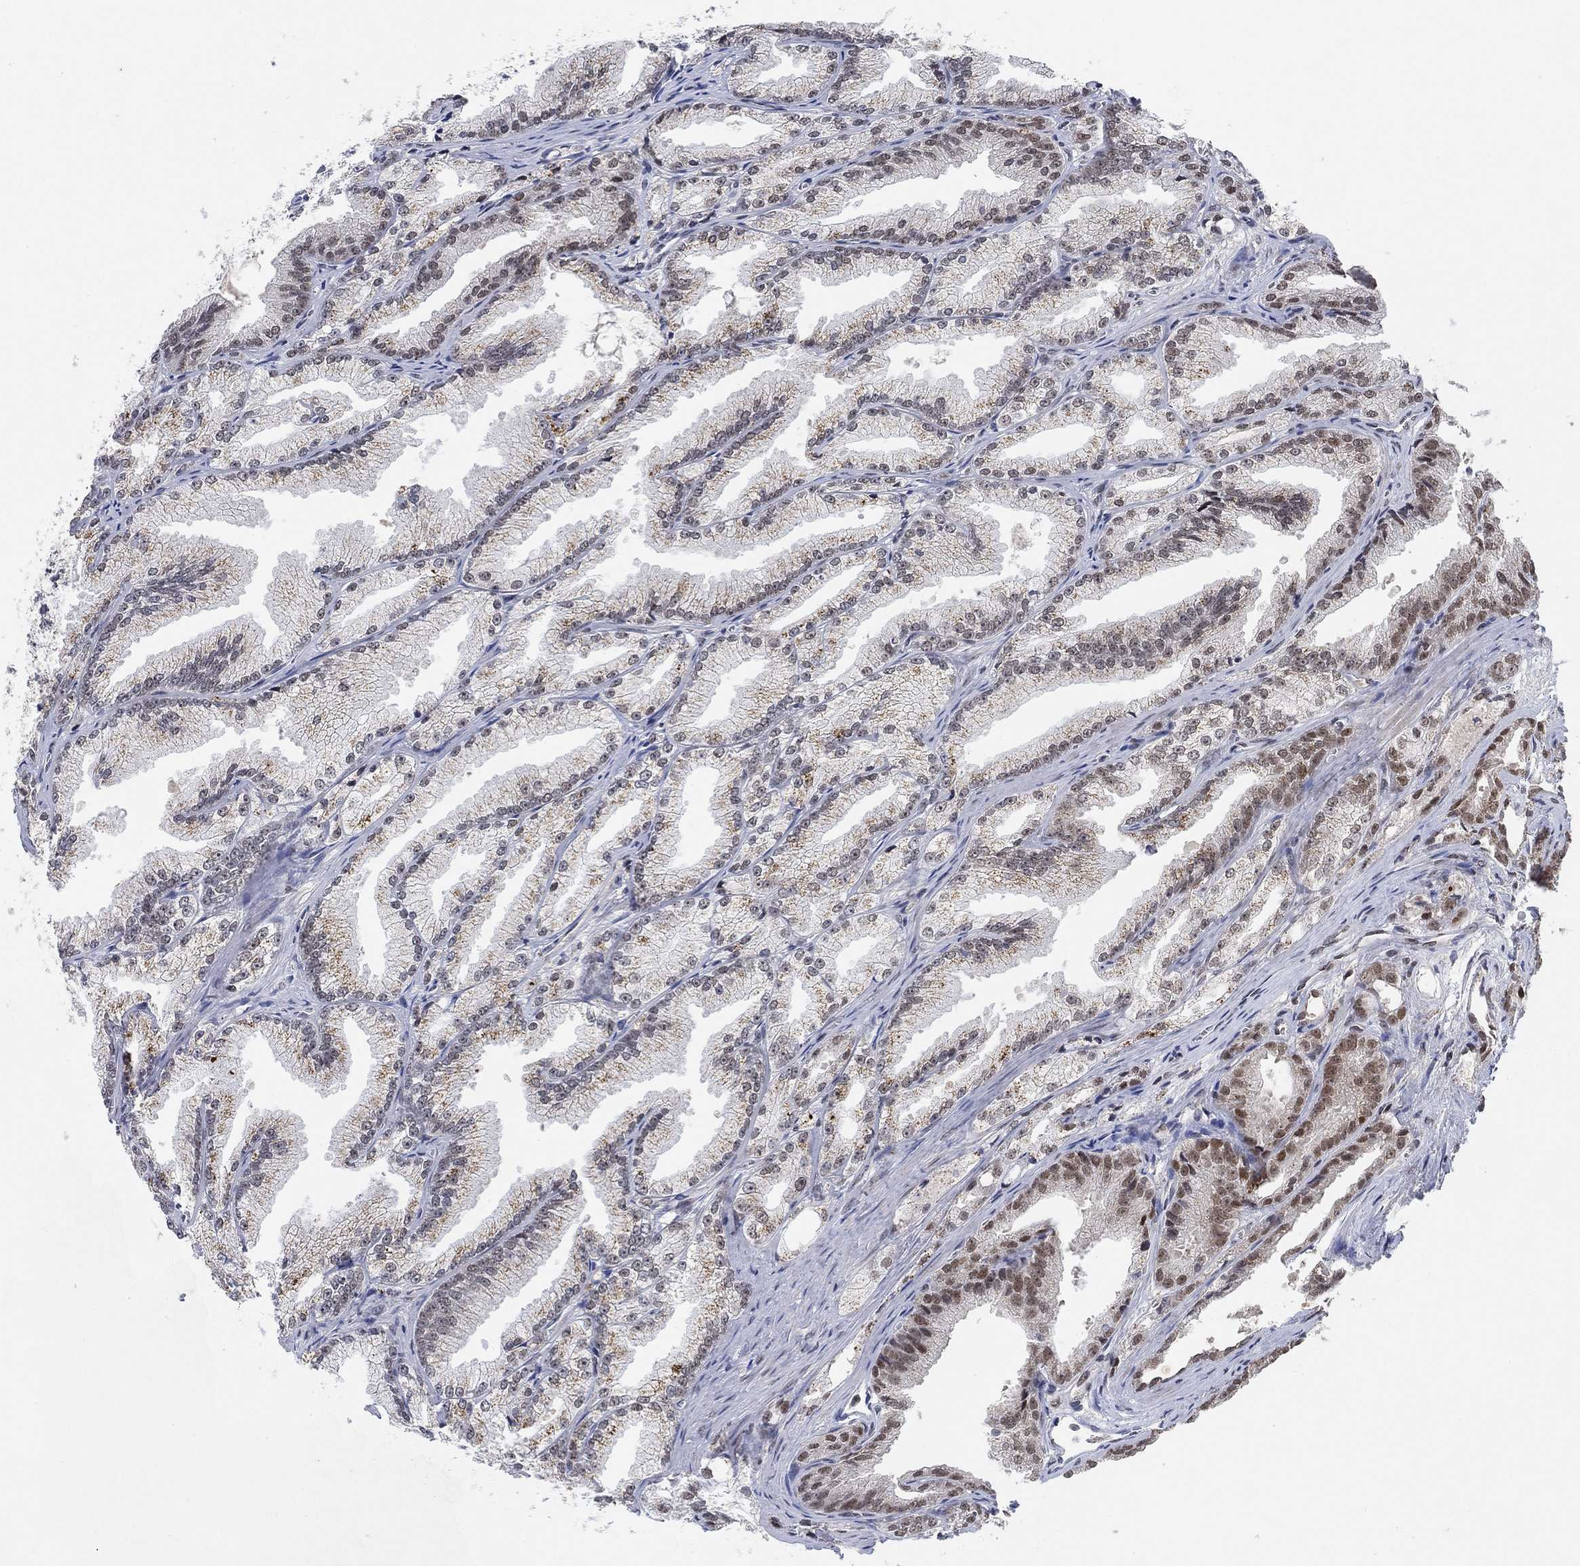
{"staining": {"intensity": "moderate", "quantity": "<25%", "location": "nuclear"}, "tissue": "prostate cancer", "cell_type": "Tumor cells", "image_type": "cancer", "snomed": [{"axis": "morphology", "description": "Adenocarcinoma, NOS"}, {"axis": "morphology", "description": "Adenocarcinoma, High grade"}, {"axis": "topography", "description": "Prostate"}], "caption": "A brown stain shows moderate nuclear expression of a protein in prostate cancer tumor cells. (Stains: DAB in brown, nuclei in blue, Microscopy: brightfield microscopy at high magnification).", "gene": "THAP8", "patient": {"sex": "male", "age": 70}}